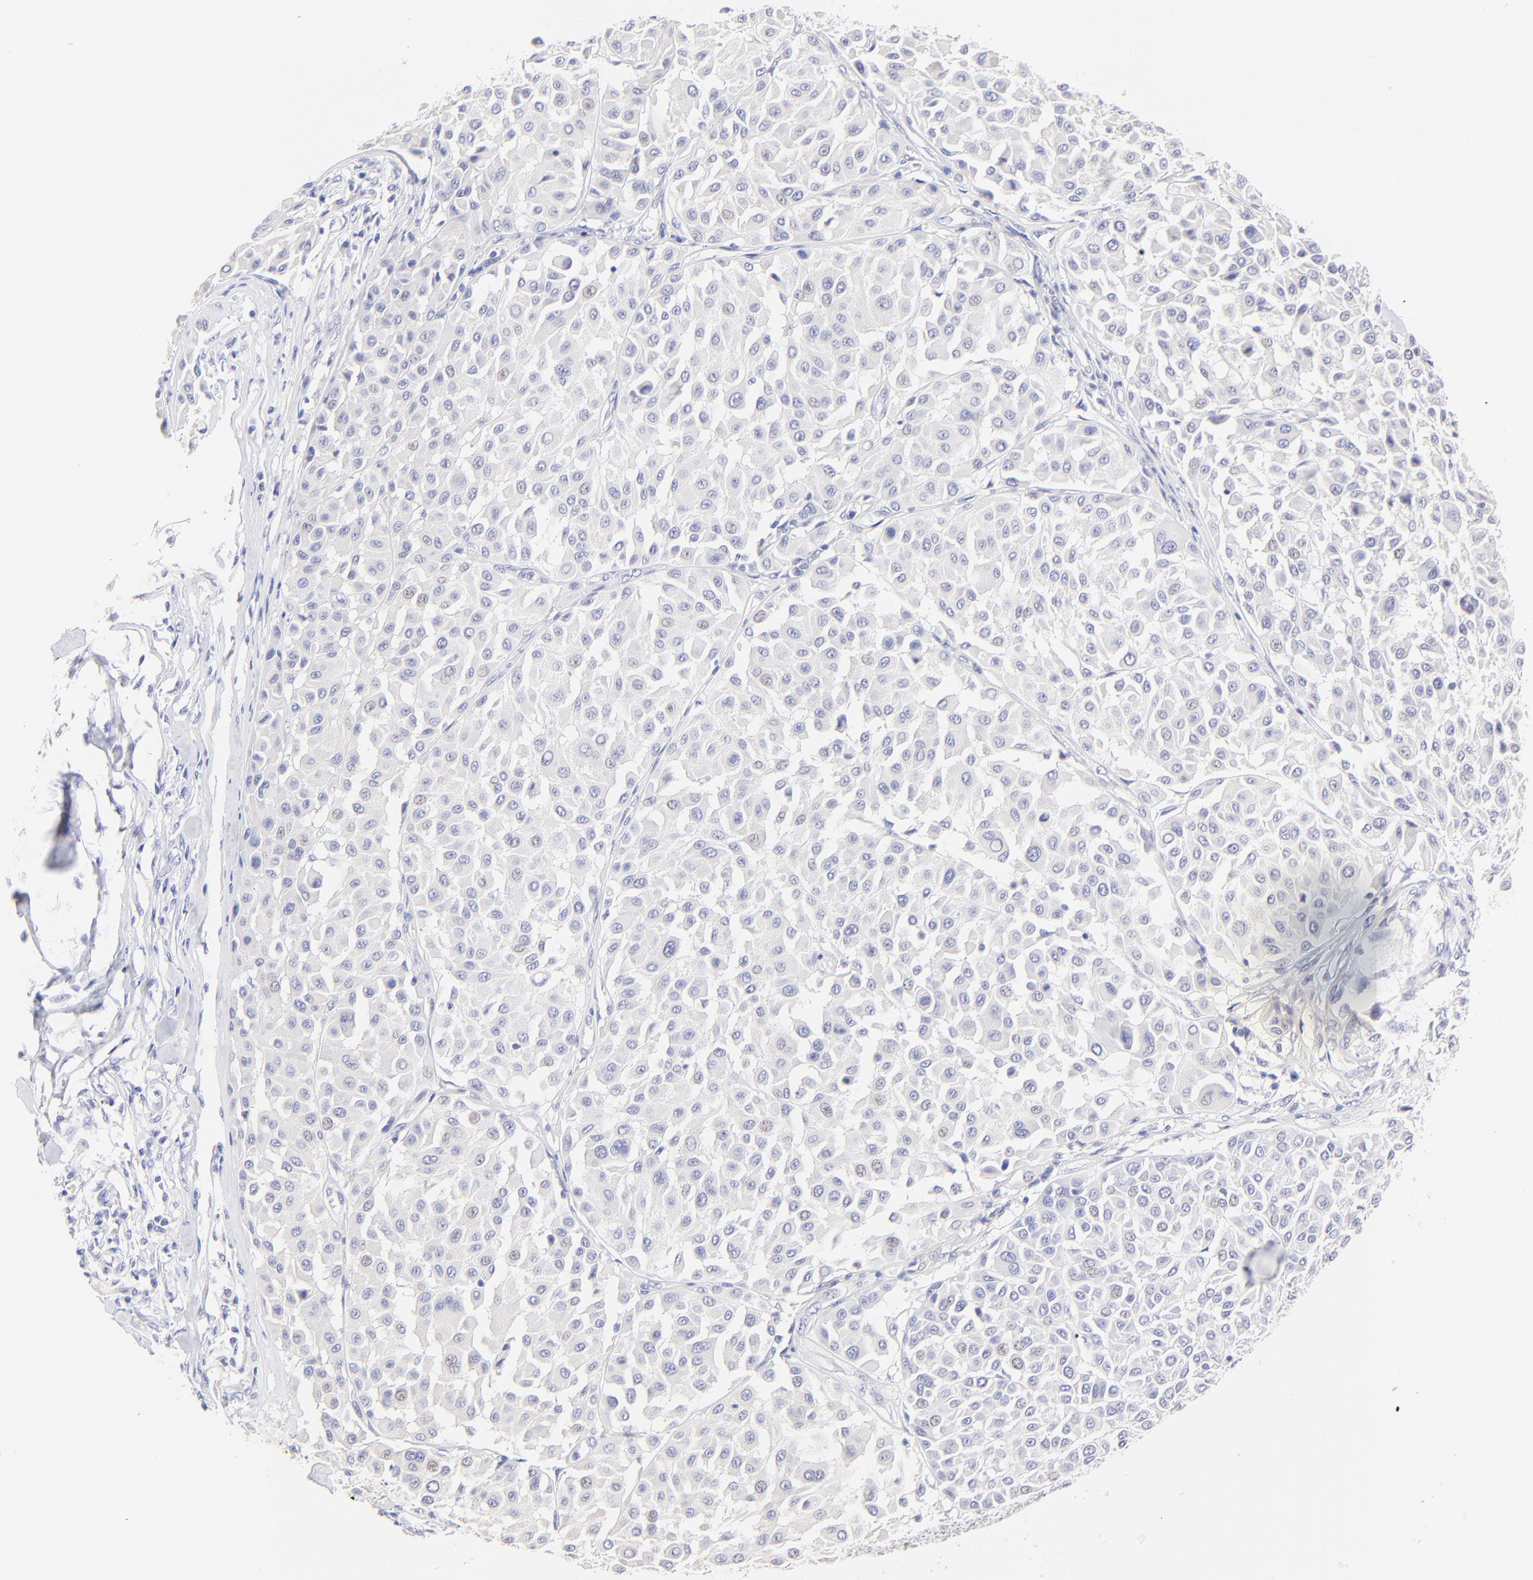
{"staining": {"intensity": "negative", "quantity": "none", "location": "none"}, "tissue": "melanoma", "cell_type": "Tumor cells", "image_type": "cancer", "snomed": [{"axis": "morphology", "description": "Malignant melanoma, Metastatic site"}, {"axis": "topography", "description": "Soft tissue"}], "caption": "A photomicrograph of melanoma stained for a protein demonstrates no brown staining in tumor cells.", "gene": "RAB3A", "patient": {"sex": "male", "age": 41}}